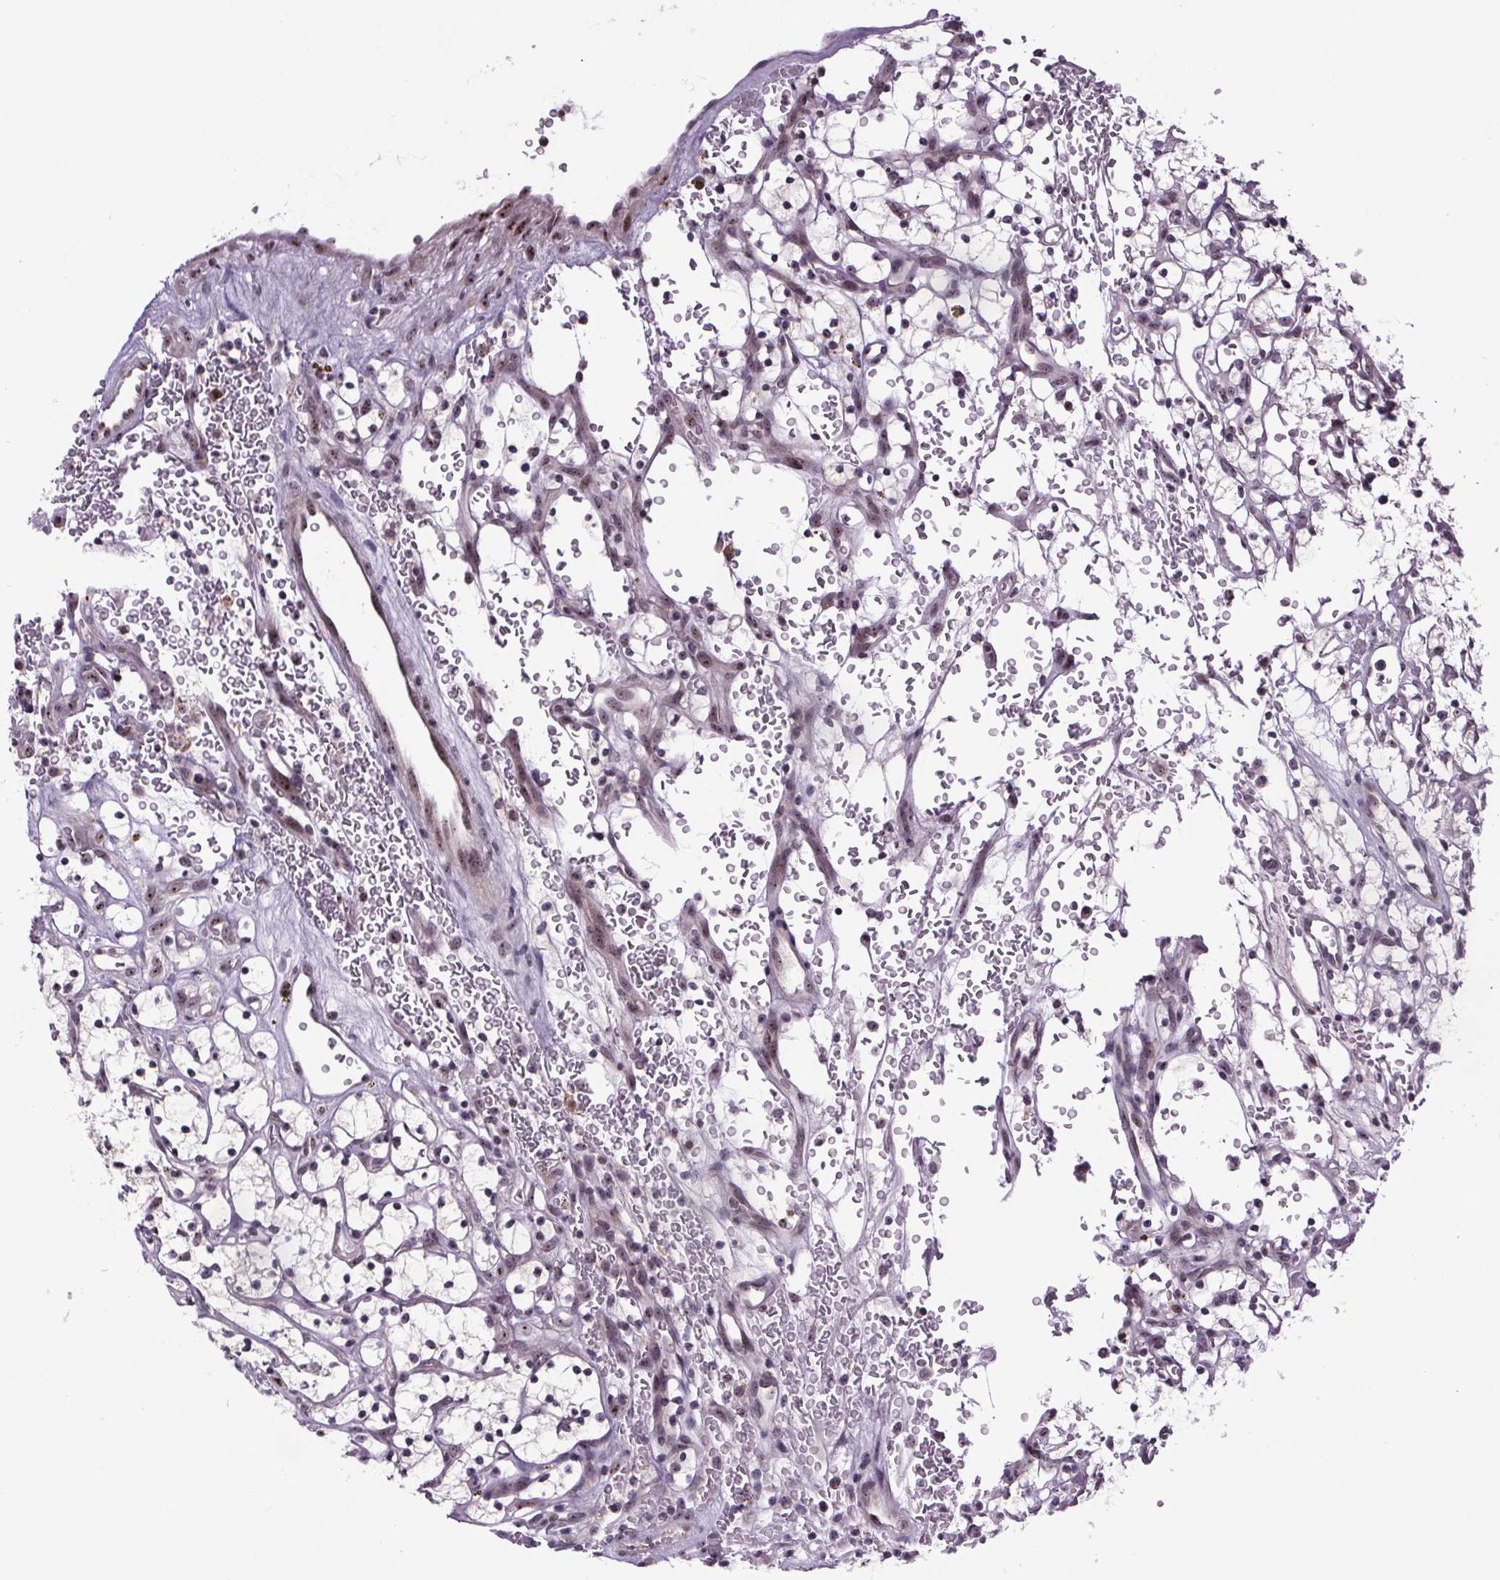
{"staining": {"intensity": "negative", "quantity": "<25%", "location": "nuclear"}, "tissue": "renal cancer", "cell_type": "Tumor cells", "image_type": "cancer", "snomed": [{"axis": "morphology", "description": "Adenocarcinoma, NOS"}, {"axis": "topography", "description": "Kidney"}], "caption": "DAB immunohistochemical staining of adenocarcinoma (renal) demonstrates no significant staining in tumor cells. (Brightfield microscopy of DAB (3,3'-diaminobenzidine) immunohistochemistry at high magnification).", "gene": "ATMIN", "patient": {"sex": "female", "age": 64}}